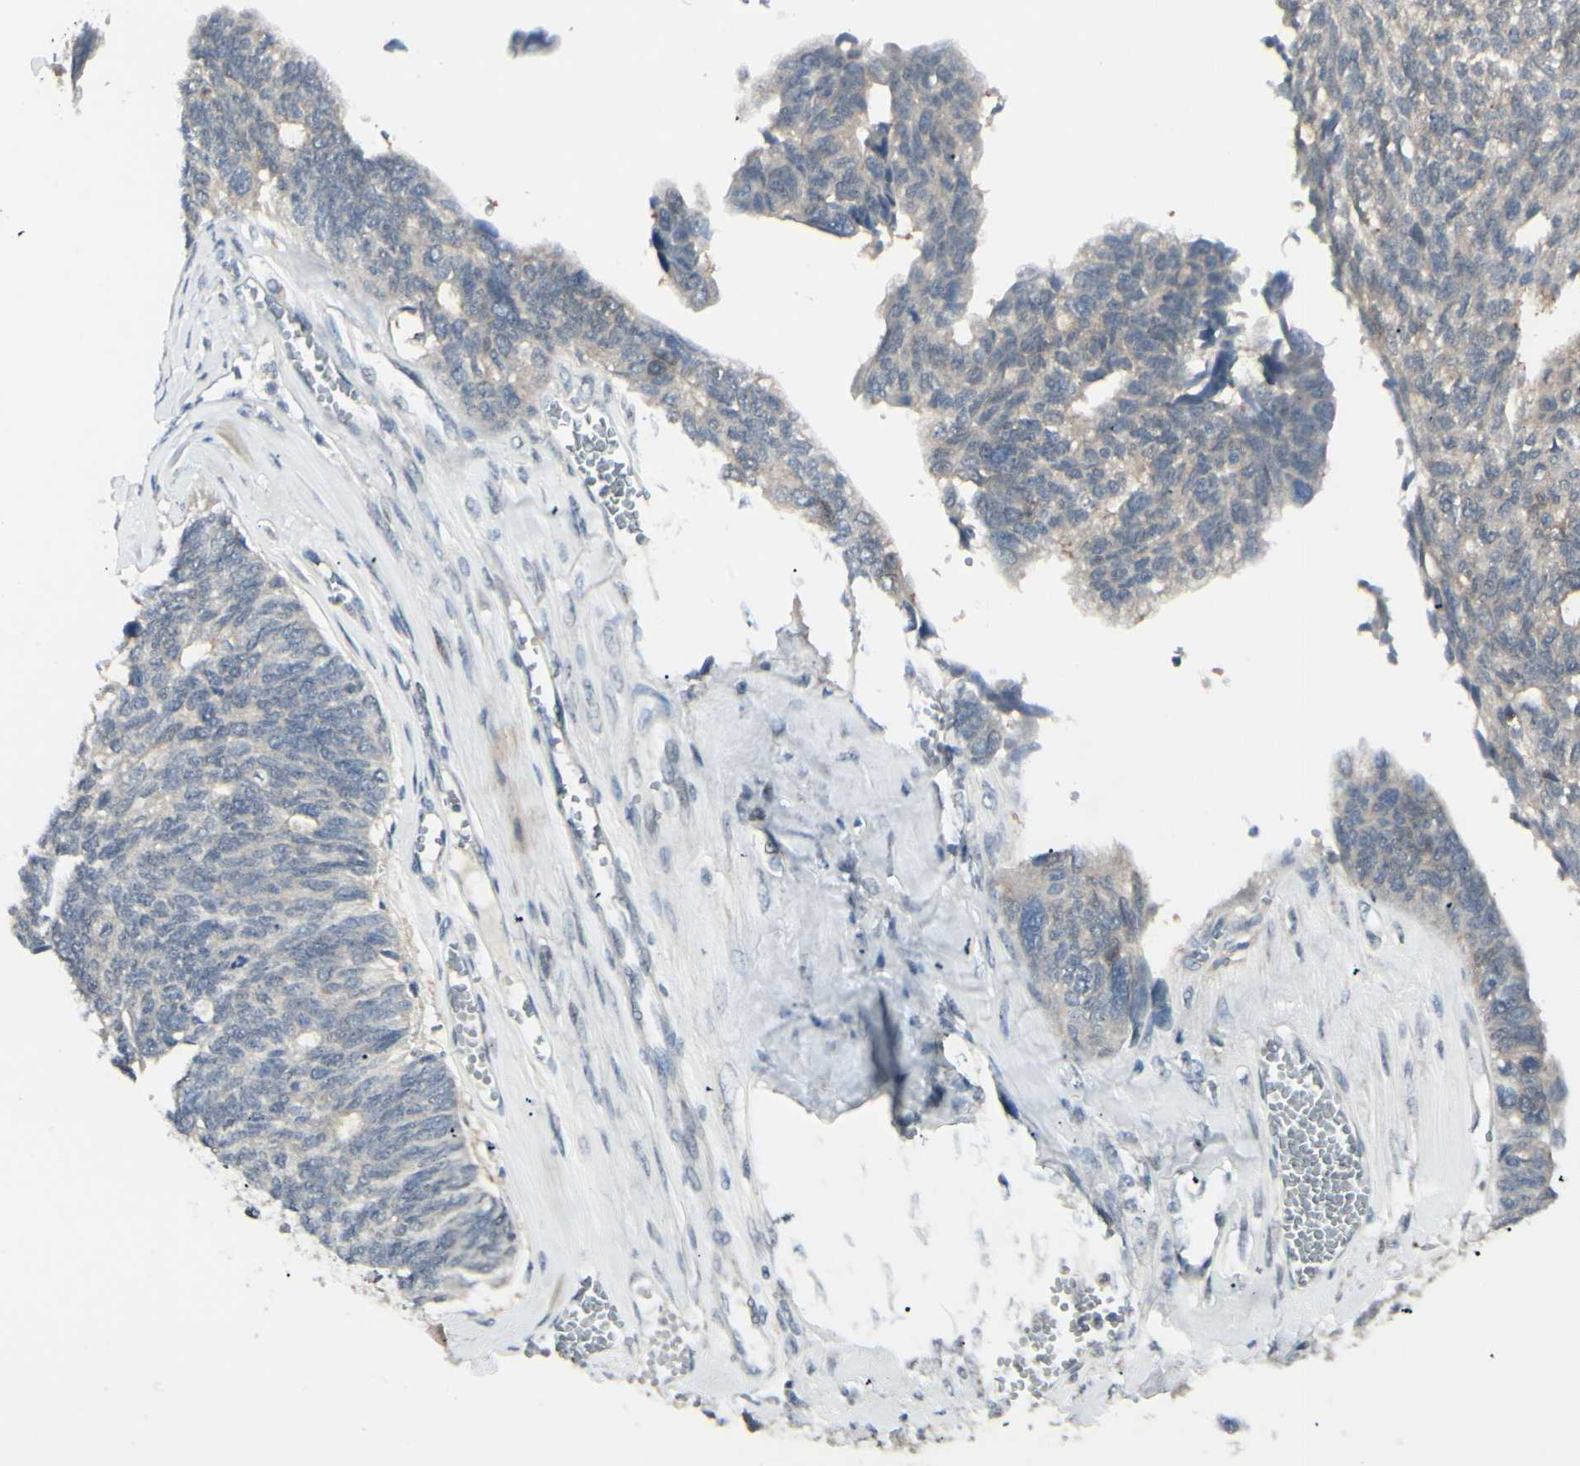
{"staining": {"intensity": "negative", "quantity": "none", "location": "none"}, "tissue": "ovarian cancer", "cell_type": "Tumor cells", "image_type": "cancer", "snomed": [{"axis": "morphology", "description": "Cystadenocarcinoma, serous, NOS"}, {"axis": "topography", "description": "Ovary"}], "caption": "The image demonstrates no significant expression in tumor cells of ovarian cancer.", "gene": "ETNK1", "patient": {"sex": "female", "age": 79}}